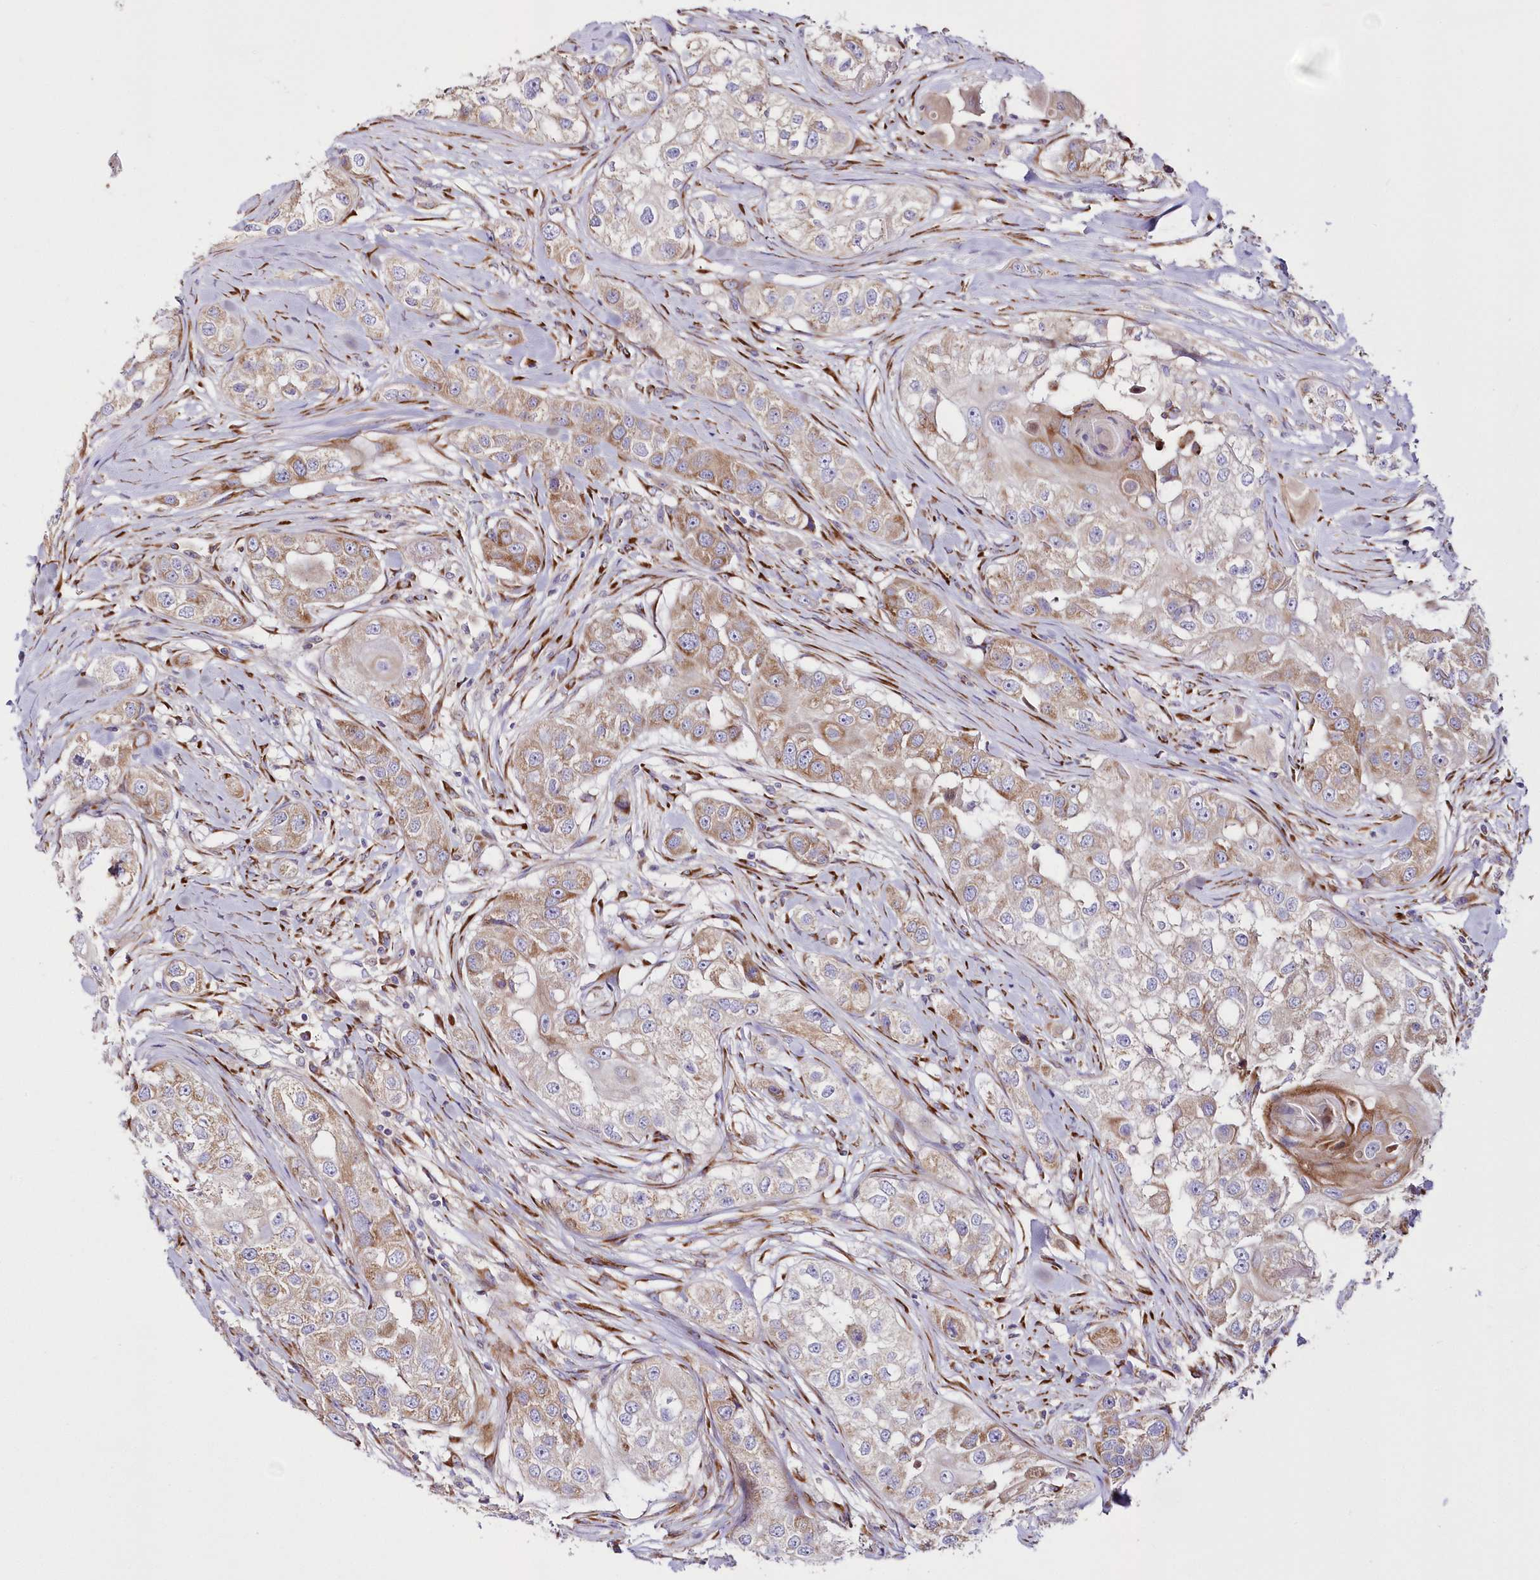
{"staining": {"intensity": "weak", "quantity": ">75%", "location": "cytoplasmic/membranous"}, "tissue": "head and neck cancer", "cell_type": "Tumor cells", "image_type": "cancer", "snomed": [{"axis": "morphology", "description": "Normal tissue, NOS"}, {"axis": "morphology", "description": "Squamous cell carcinoma, NOS"}, {"axis": "topography", "description": "Skeletal muscle"}, {"axis": "topography", "description": "Head-Neck"}], "caption": "The micrograph exhibits immunohistochemical staining of head and neck cancer (squamous cell carcinoma). There is weak cytoplasmic/membranous expression is identified in approximately >75% of tumor cells.", "gene": "ARFGEF3", "patient": {"sex": "male", "age": 51}}